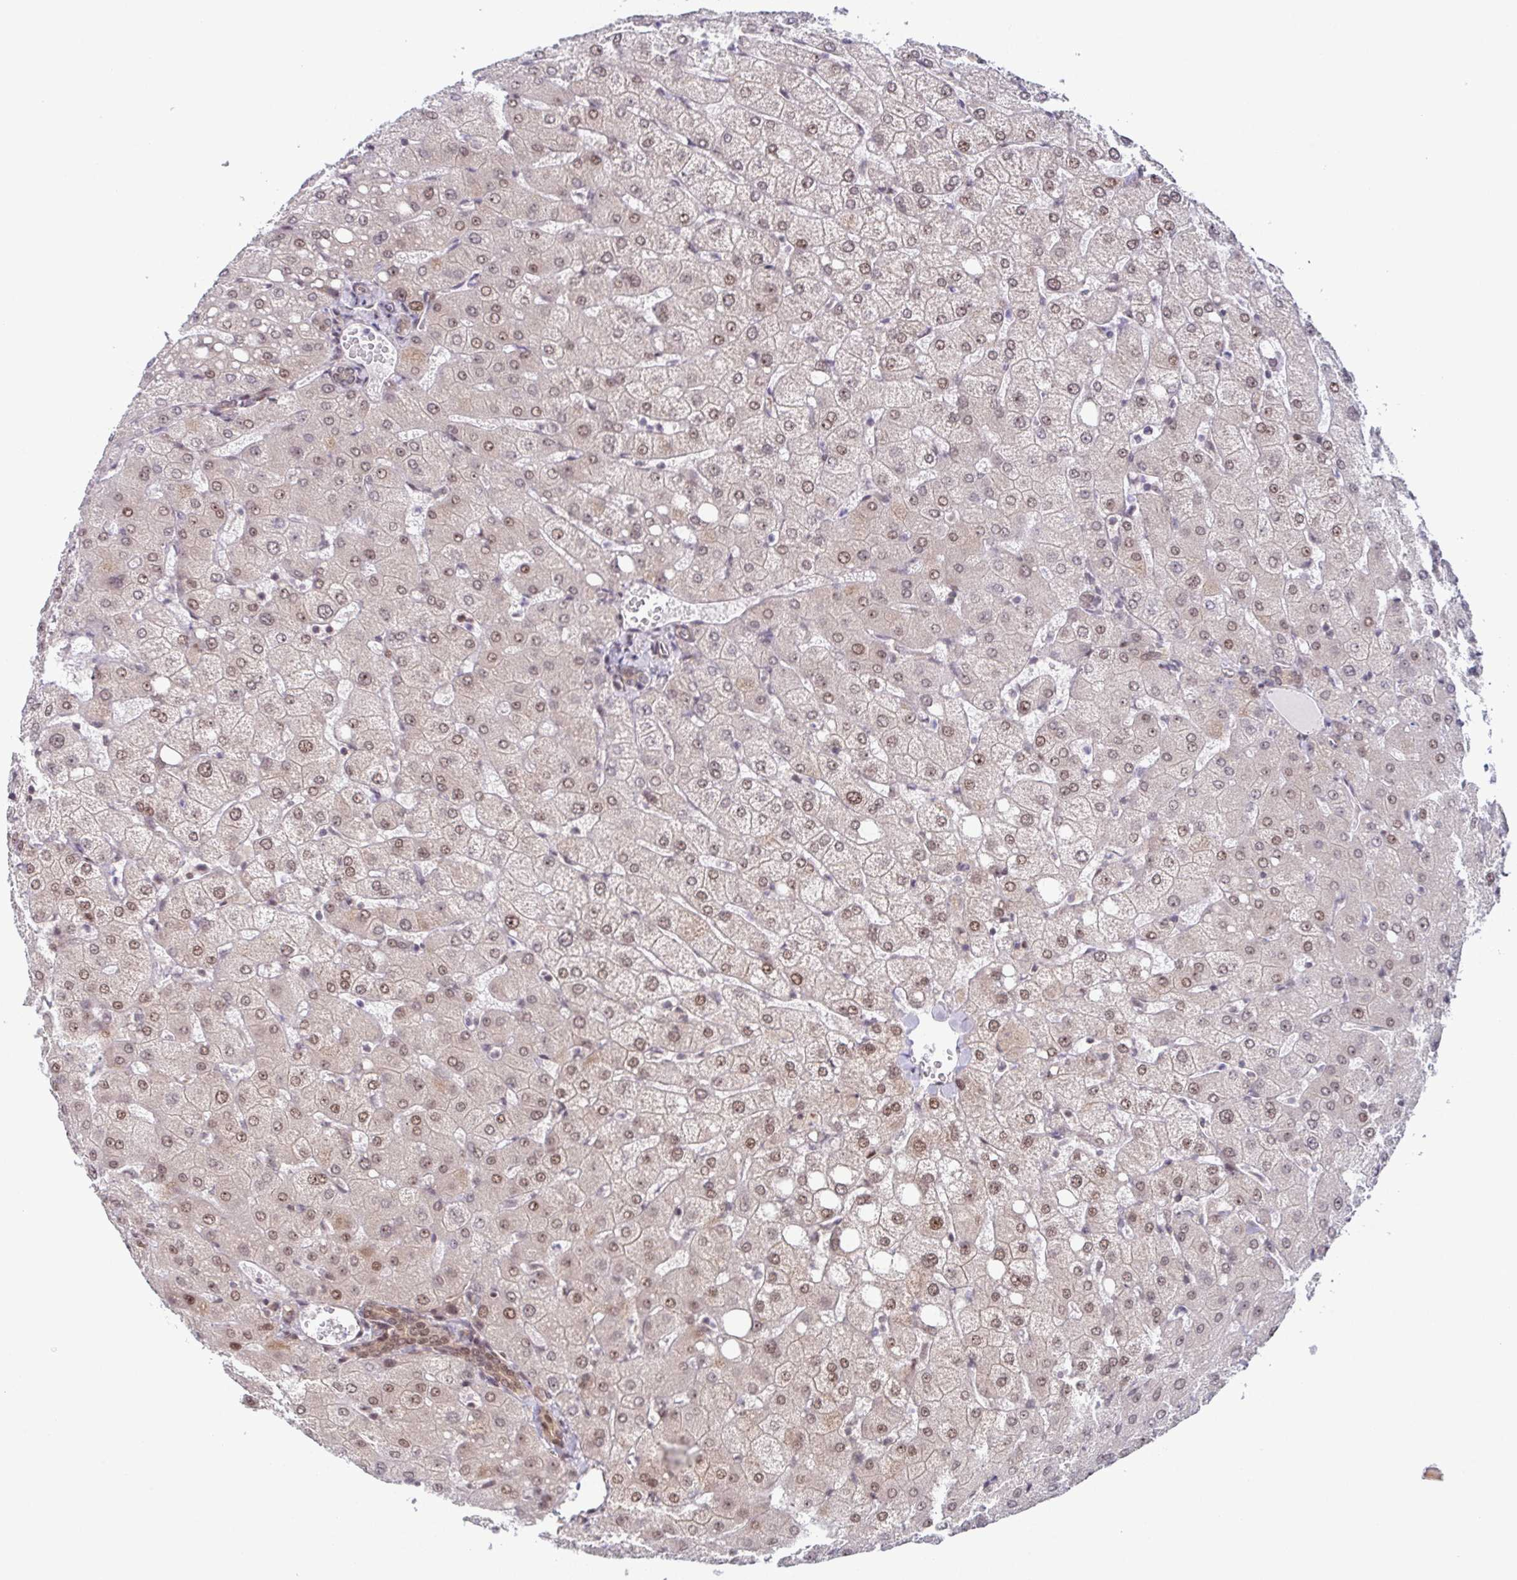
{"staining": {"intensity": "moderate", "quantity": ">75%", "location": "nuclear"}, "tissue": "liver", "cell_type": "Cholangiocytes", "image_type": "normal", "snomed": [{"axis": "morphology", "description": "Normal tissue, NOS"}, {"axis": "topography", "description": "Liver"}], "caption": "Cholangiocytes reveal medium levels of moderate nuclear positivity in about >75% of cells in unremarkable liver.", "gene": "DNAJB1", "patient": {"sex": "female", "age": 54}}